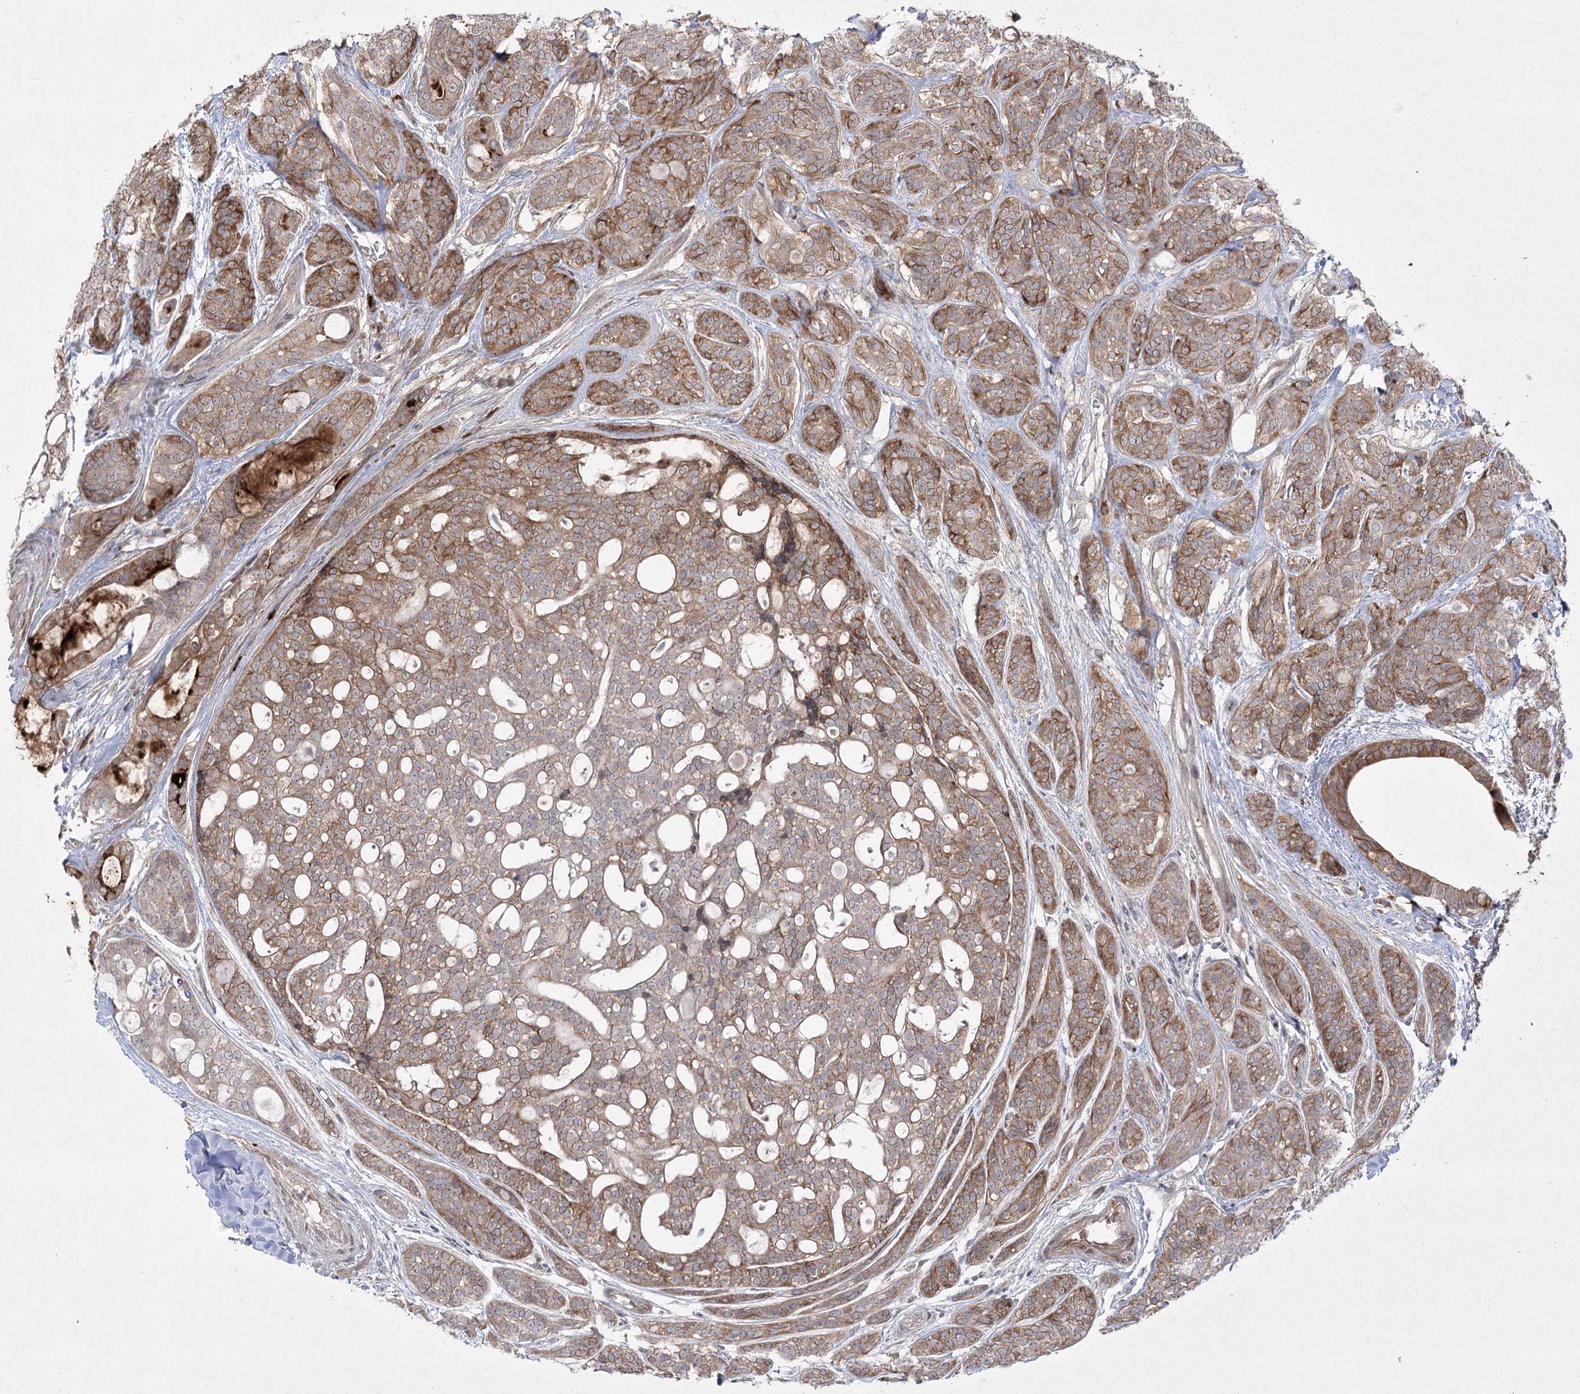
{"staining": {"intensity": "moderate", "quantity": ">75%", "location": "cytoplasmic/membranous"}, "tissue": "head and neck cancer", "cell_type": "Tumor cells", "image_type": "cancer", "snomed": [{"axis": "morphology", "description": "Adenocarcinoma, NOS"}, {"axis": "topography", "description": "Head-Neck"}], "caption": "Protein staining shows moderate cytoplasmic/membranous expression in about >75% of tumor cells in head and neck adenocarcinoma.", "gene": "PLEKHA5", "patient": {"sex": "male", "age": 66}}